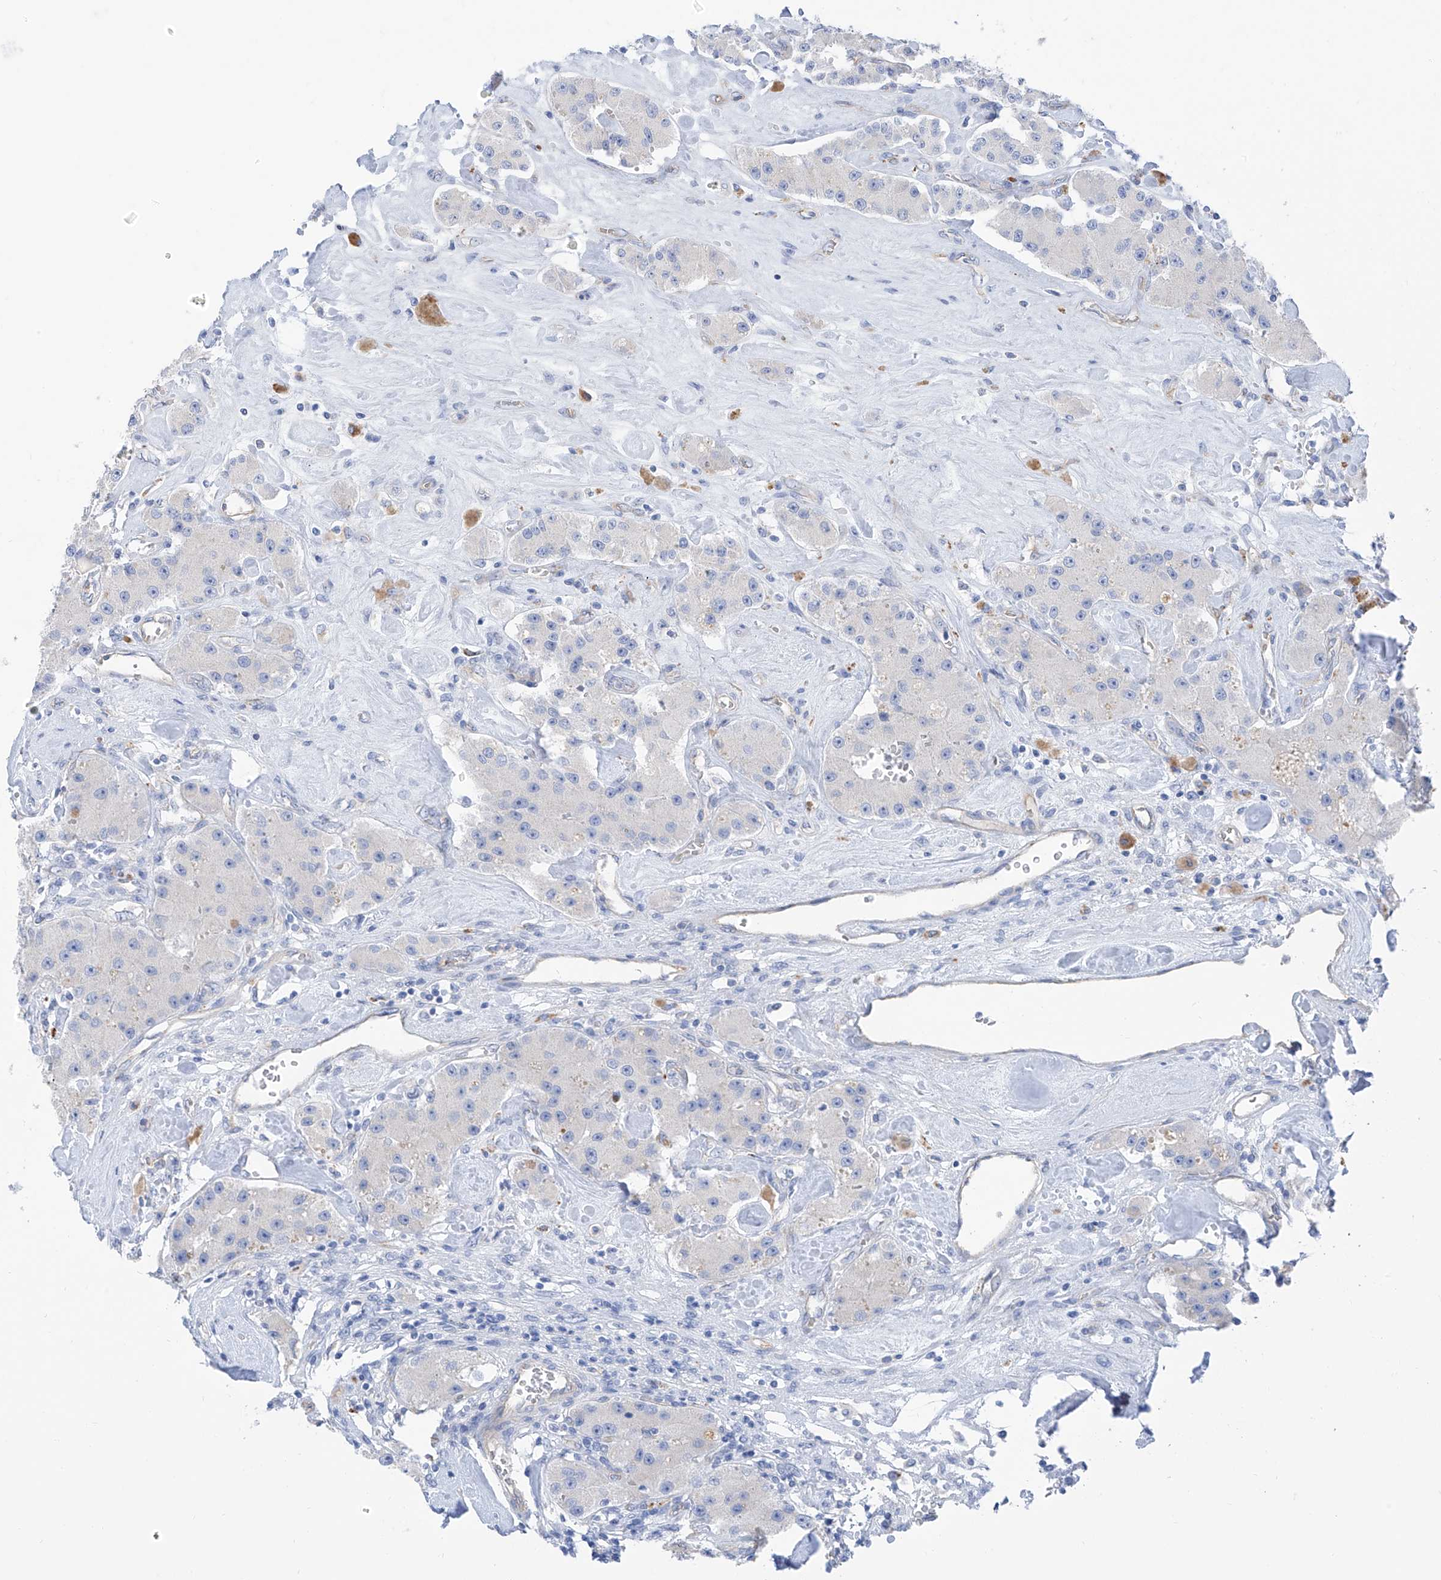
{"staining": {"intensity": "negative", "quantity": "none", "location": "none"}, "tissue": "carcinoid", "cell_type": "Tumor cells", "image_type": "cancer", "snomed": [{"axis": "morphology", "description": "Carcinoid, malignant, NOS"}, {"axis": "topography", "description": "Pancreas"}], "caption": "The image reveals no staining of tumor cells in malignant carcinoid.", "gene": "ITGA9", "patient": {"sex": "male", "age": 41}}